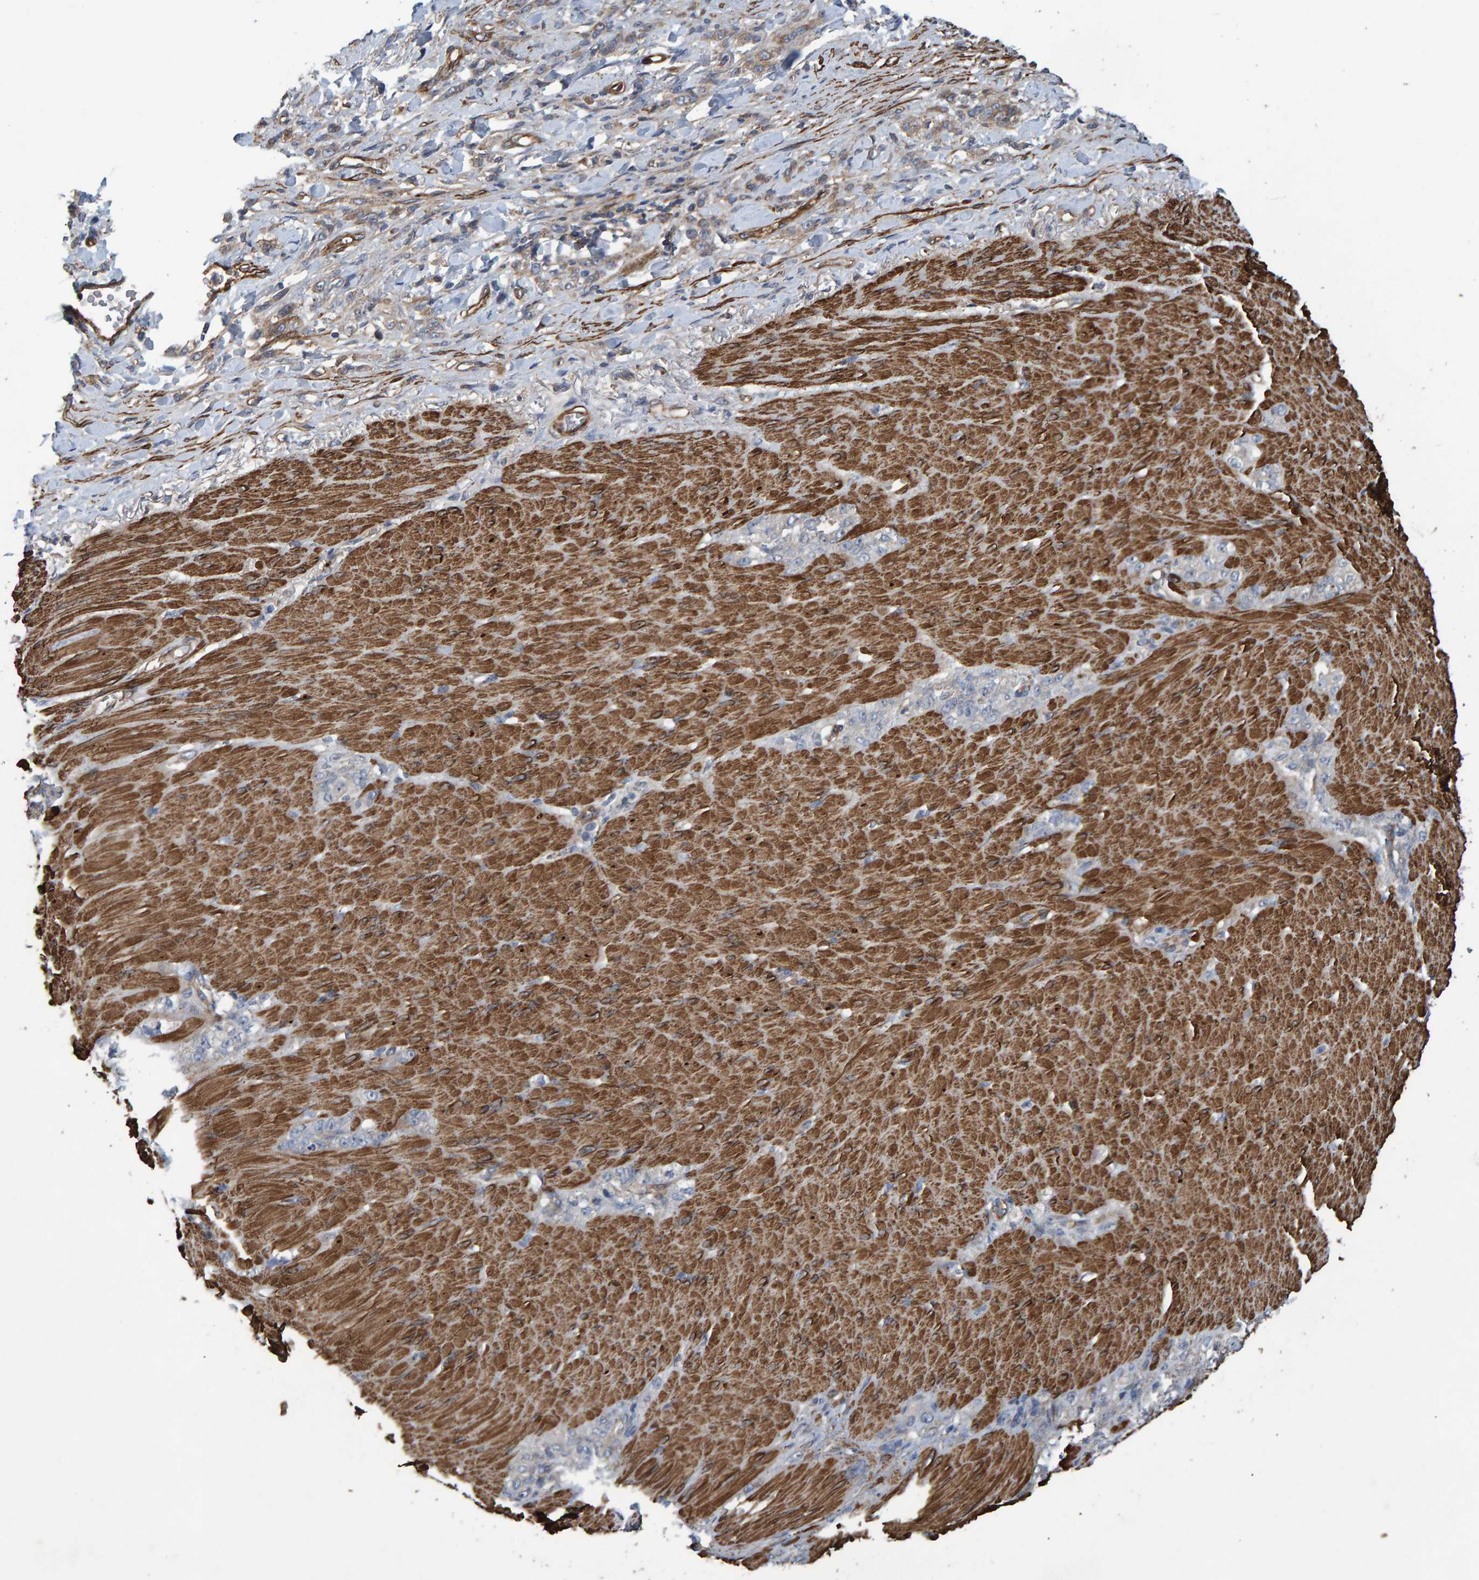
{"staining": {"intensity": "negative", "quantity": "none", "location": "none"}, "tissue": "stomach cancer", "cell_type": "Tumor cells", "image_type": "cancer", "snomed": [{"axis": "morphology", "description": "Normal tissue, NOS"}, {"axis": "morphology", "description": "Adenocarcinoma, NOS"}, {"axis": "topography", "description": "Stomach"}], "caption": "The photomicrograph demonstrates no staining of tumor cells in adenocarcinoma (stomach). The staining was performed using DAB (3,3'-diaminobenzidine) to visualize the protein expression in brown, while the nuclei were stained in blue with hematoxylin (Magnification: 20x).", "gene": "SLIT2", "patient": {"sex": "male", "age": 82}}